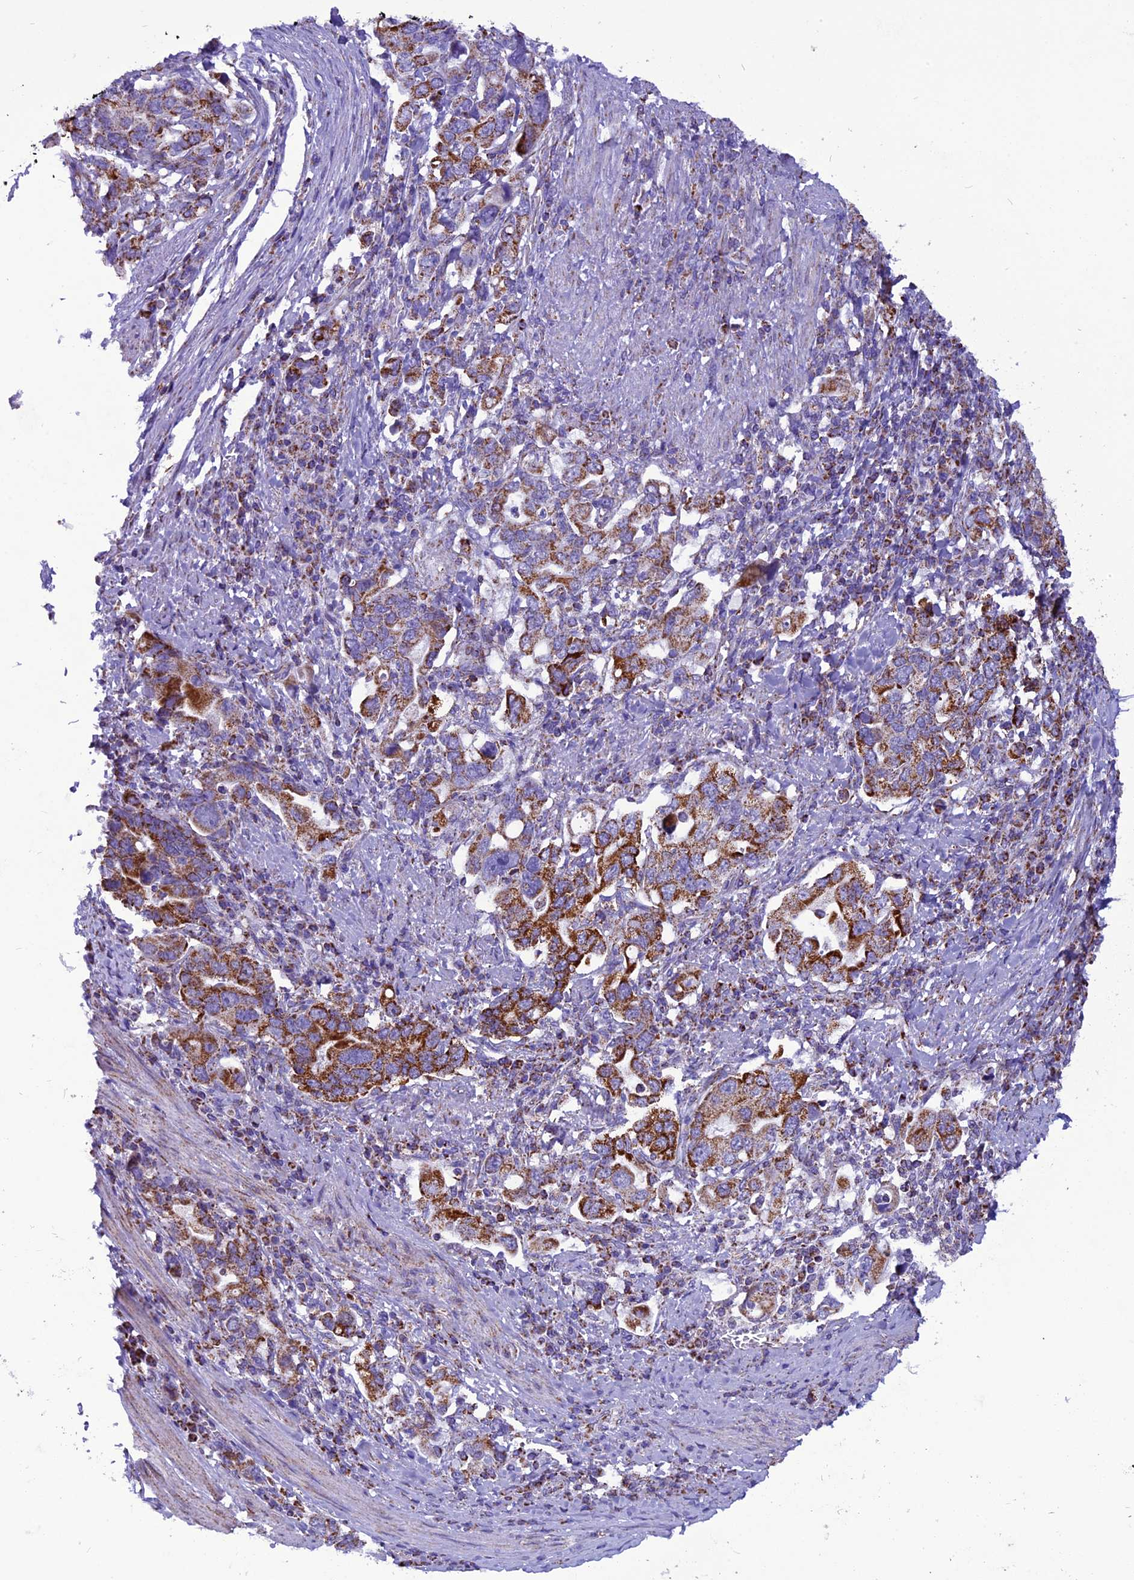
{"staining": {"intensity": "strong", "quantity": "25%-75%", "location": "cytoplasmic/membranous"}, "tissue": "stomach cancer", "cell_type": "Tumor cells", "image_type": "cancer", "snomed": [{"axis": "morphology", "description": "Adenocarcinoma, NOS"}, {"axis": "topography", "description": "Stomach, upper"}, {"axis": "topography", "description": "Stomach"}], "caption": "The histopathology image shows immunohistochemical staining of stomach adenocarcinoma. There is strong cytoplasmic/membranous staining is appreciated in approximately 25%-75% of tumor cells.", "gene": "ICA1L", "patient": {"sex": "male", "age": 62}}